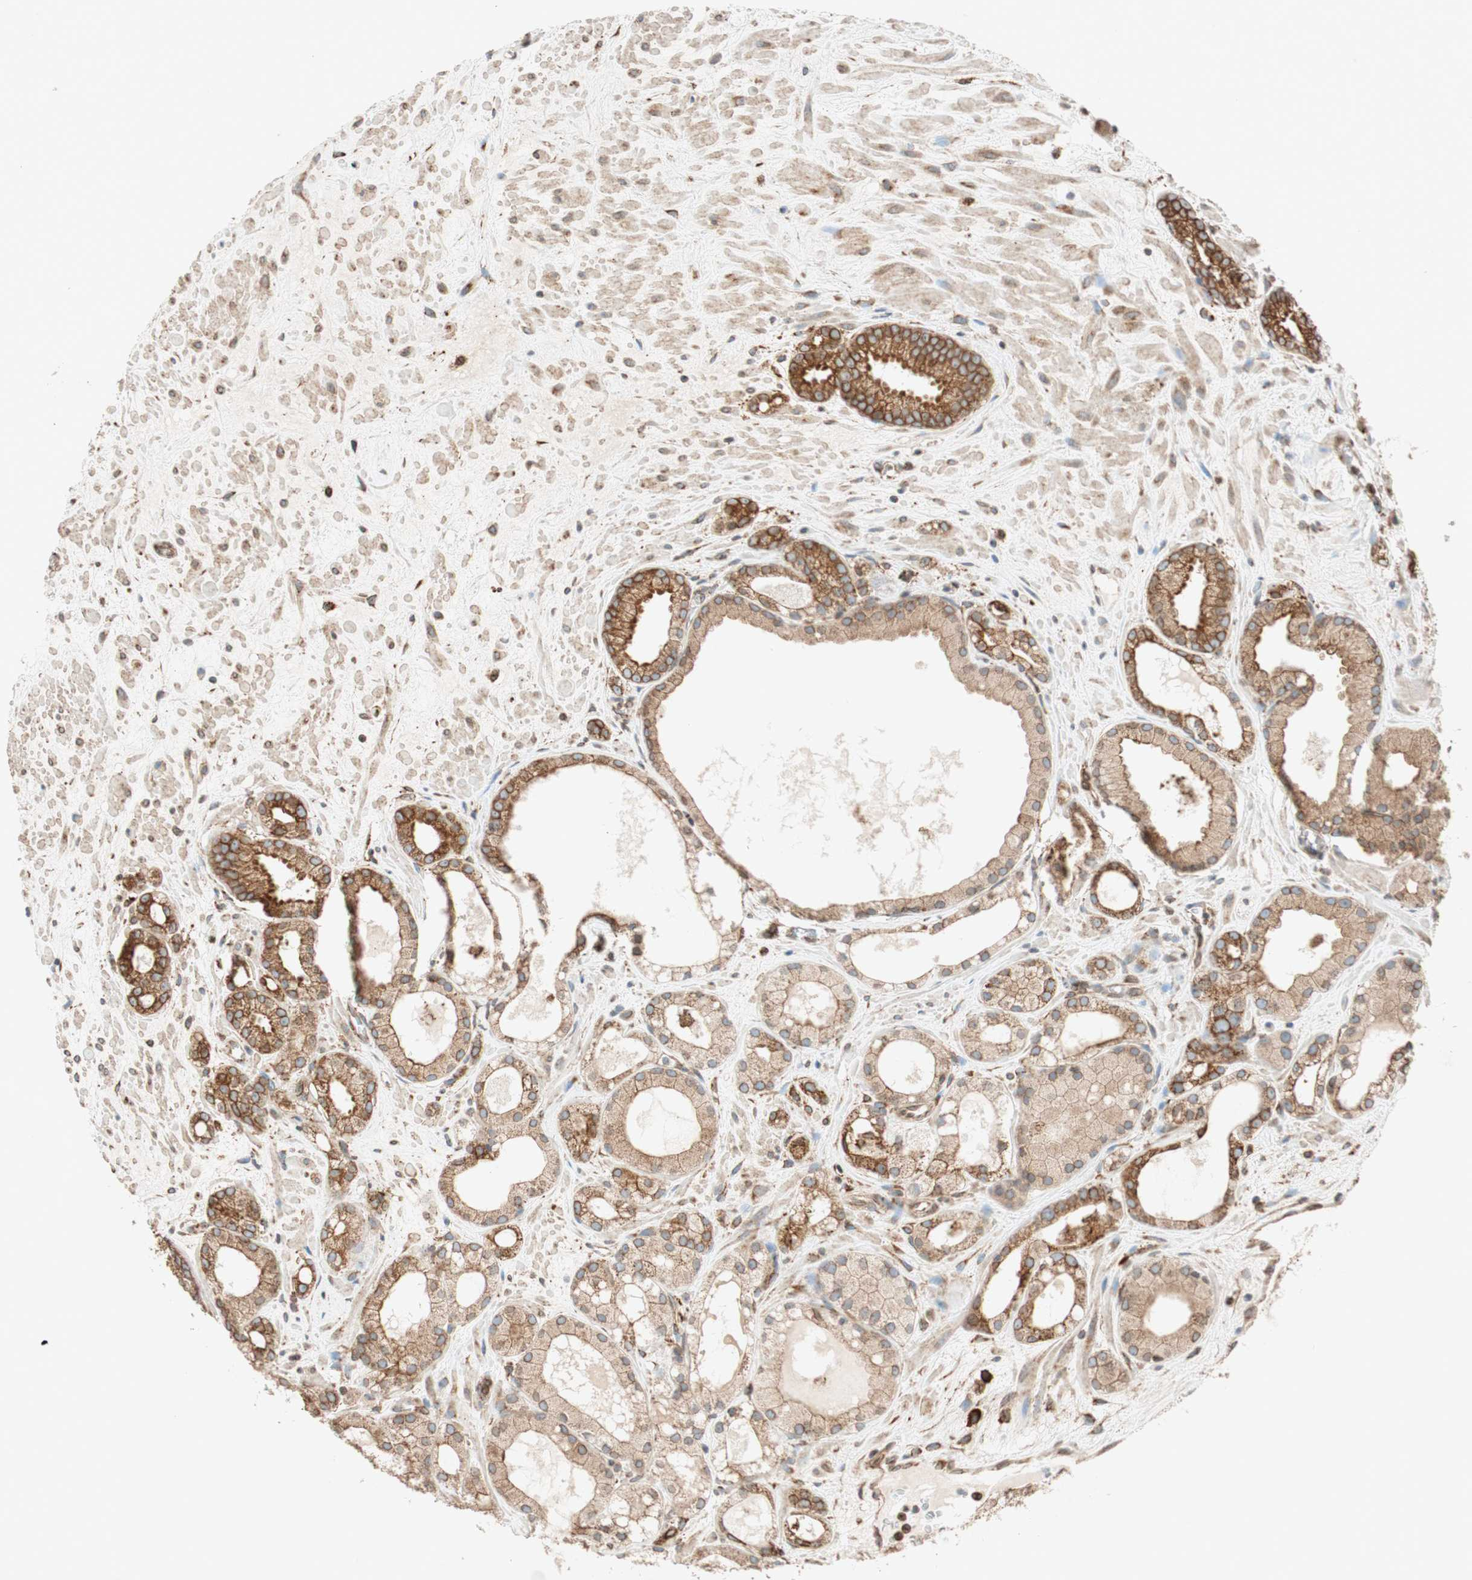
{"staining": {"intensity": "moderate", "quantity": ">75%", "location": "cytoplasmic/membranous"}, "tissue": "prostate cancer", "cell_type": "Tumor cells", "image_type": "cancer", "snomed": [{"axis": "morphology", "description": "Adenocarcinoma, Low grade"}, {"axis": "topography", "description": "Prostate"}], "caption": "IHC photomicrograph of neoplastic tissue: prostate low-grade adenocarcinoma stained using IHC displays medium levels of moderate protein expression localized specifically in the cytoplasmic/membranous of tumor cells, appearing as a cytoplasmic/membranous brown color.", "gene": "PRKCSH", "patient": {"sex": "male", "age": 57}}